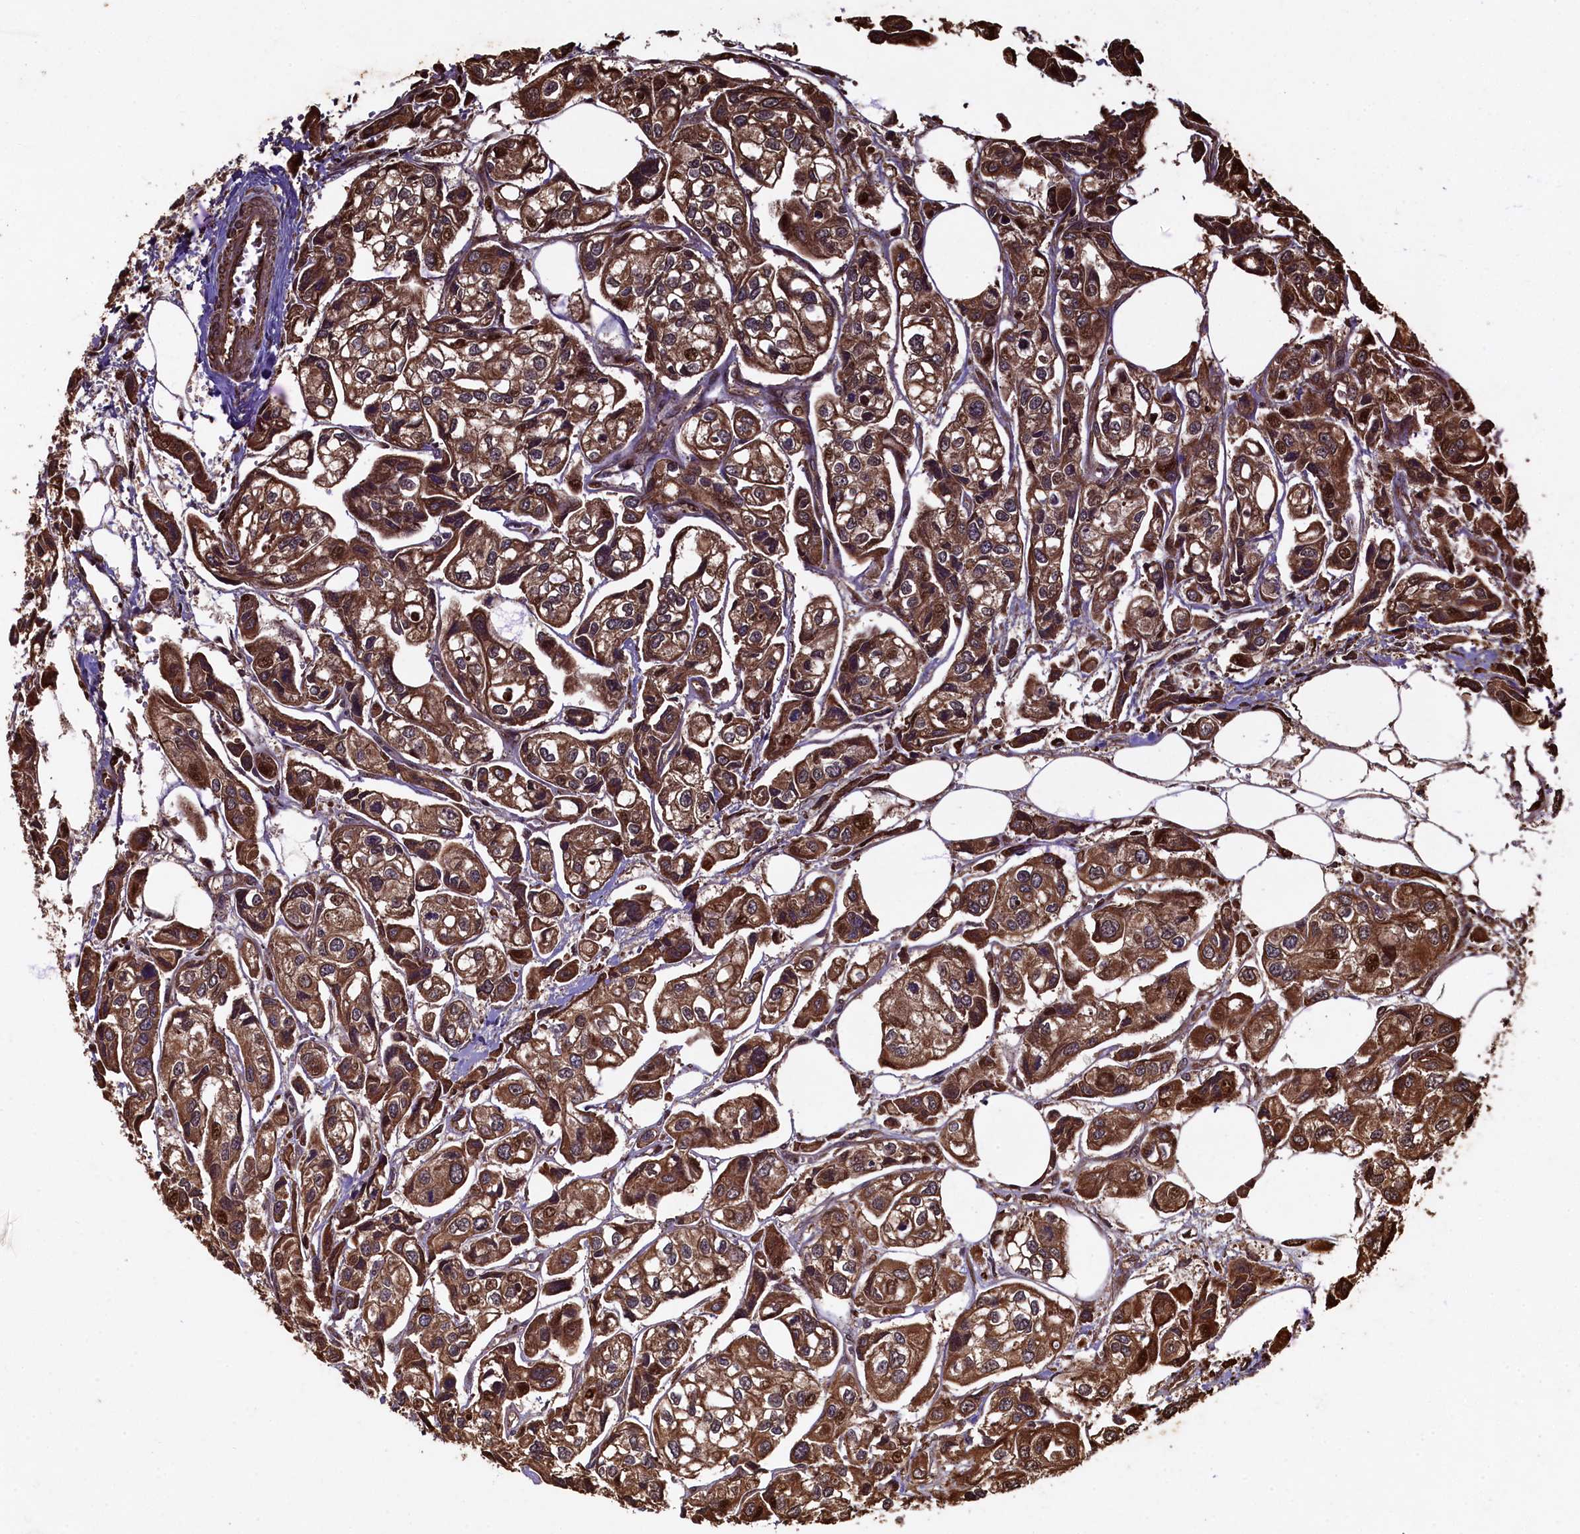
{"staining": {"intensity": "moderate", "quantity": ">75%", "location": "cytoplasmic/membranous"}, "tissue": "urothelial cancer", "cell_type": "Tumor cells", "image_type": "cancer", "snomed": [{"axis": "morphology", "description": "Urothelial carcinoma, High grade"}, {"axis": "topography", "description": "Urinary bladder"}], "caption": "Immunohistochemical staining of human urothelial carcinoma (high-grade) displays medium levels of moderate cytoplasmic/membranous protein staining in about >75% of tumor cells. The staining is performed using DAB (3,3'-diaminobenzidine) brown chromogen to label protein expression. The nuclei are counter-stained blue using hematoxylin.", "gene": "PIGN", "patient": {"sex": "male", "age": 67}}